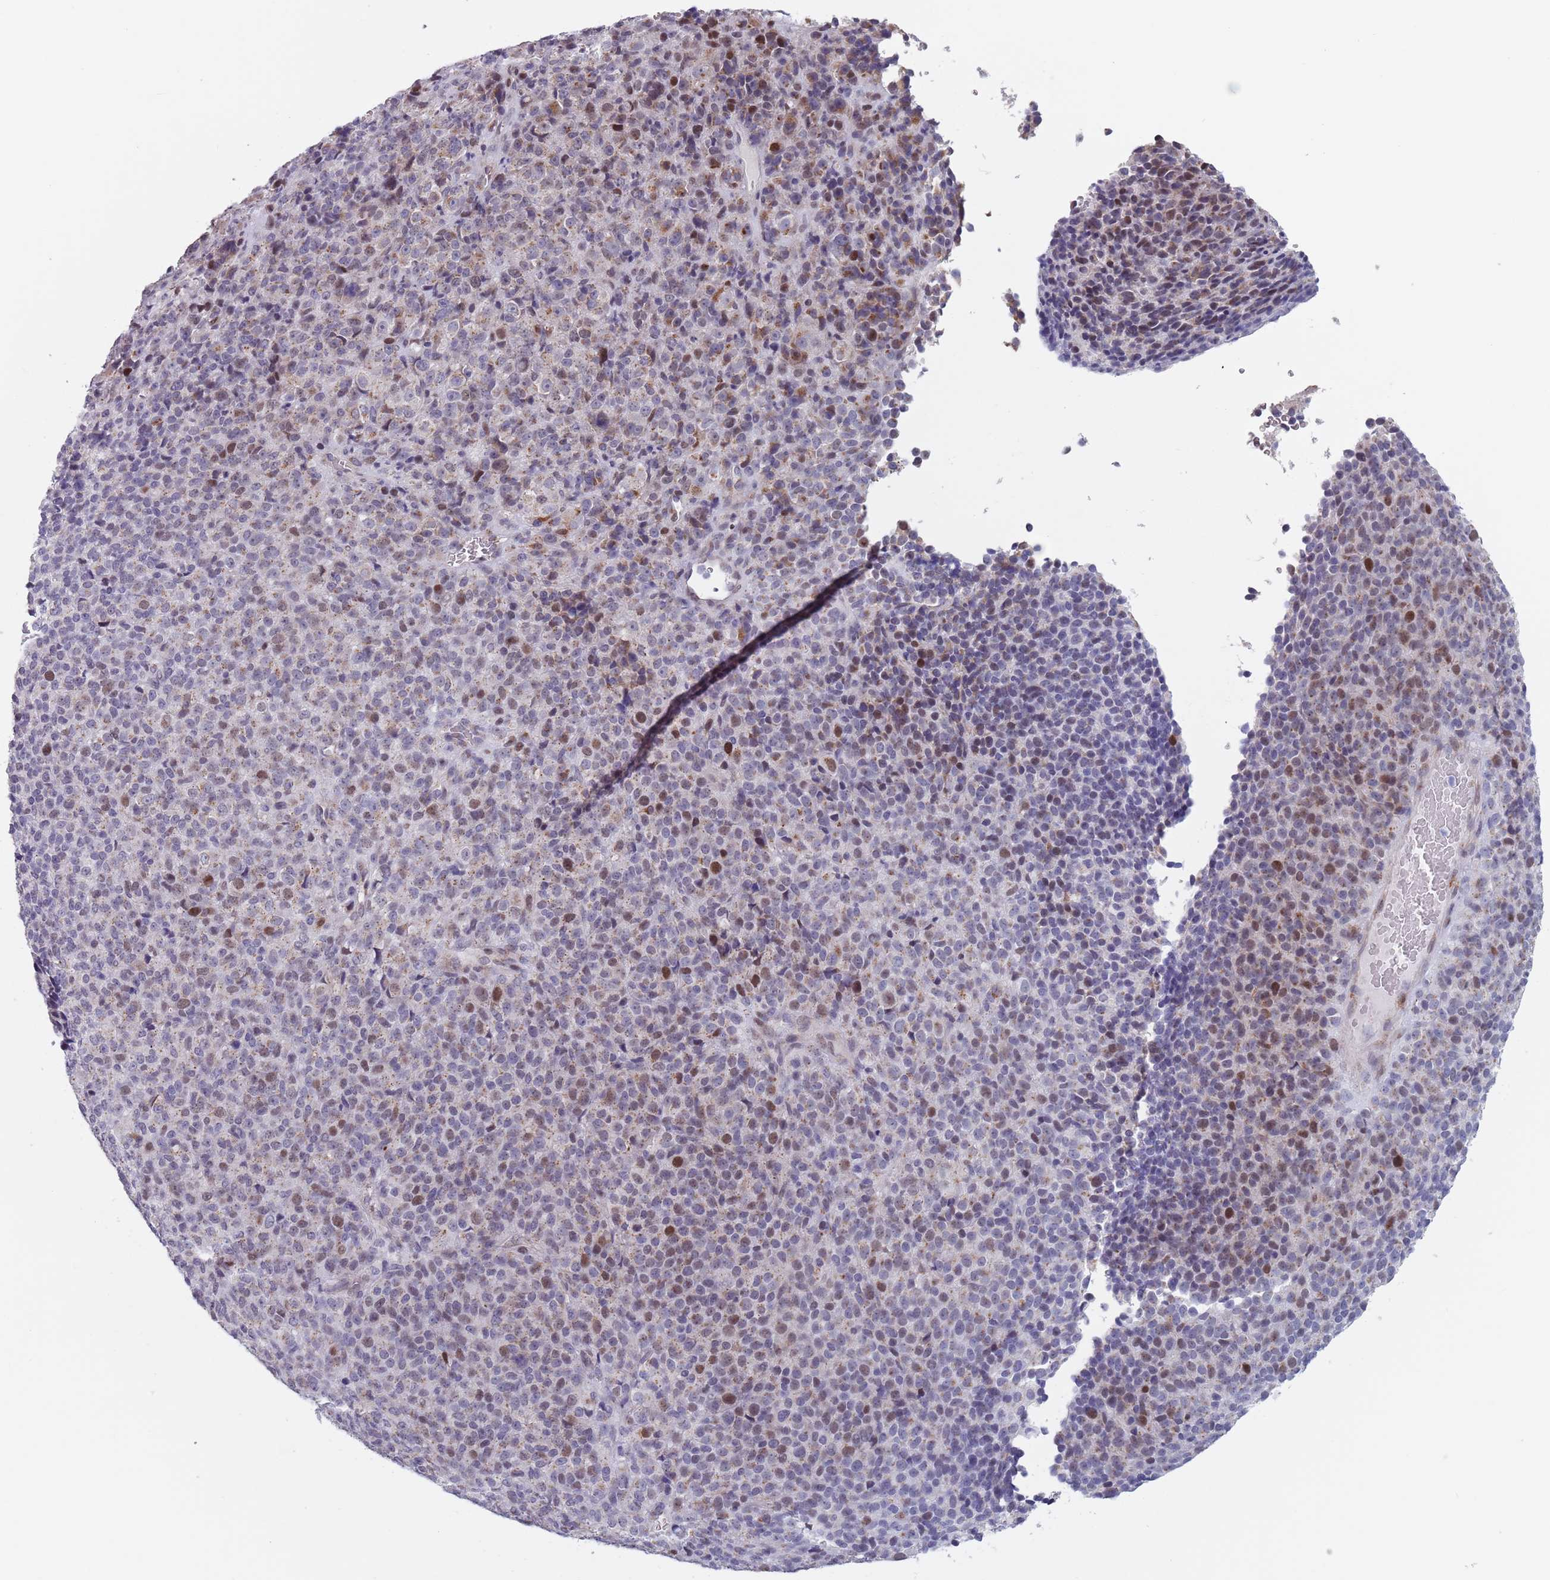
{"staining": {"intensity": "moderate", "quantity": "<25%", "location": "cytoplasmic/membranous,nuclear"}, "tissue": "melanoma", "cell_type": "Tumor cells", "image_type": "cancer", "snomed": [{"axis": "morphology", "description": "Malignant melanoma, Metastatic site"}, {"axis": "topography", "description": "Brain"}], "caption": "High-power microscopy captured an immunohistochemistry (IHC) histopathology image of malignant melanoma (metastatic site), revealing moderate cytoplasmic/membranous and nuclear expression in about <25% of tumor cells. (IHC, brightfield microscopy, high magnification).", "gene": "ZKSCAN2", "patient": {"sex": "female", "age": 56}}